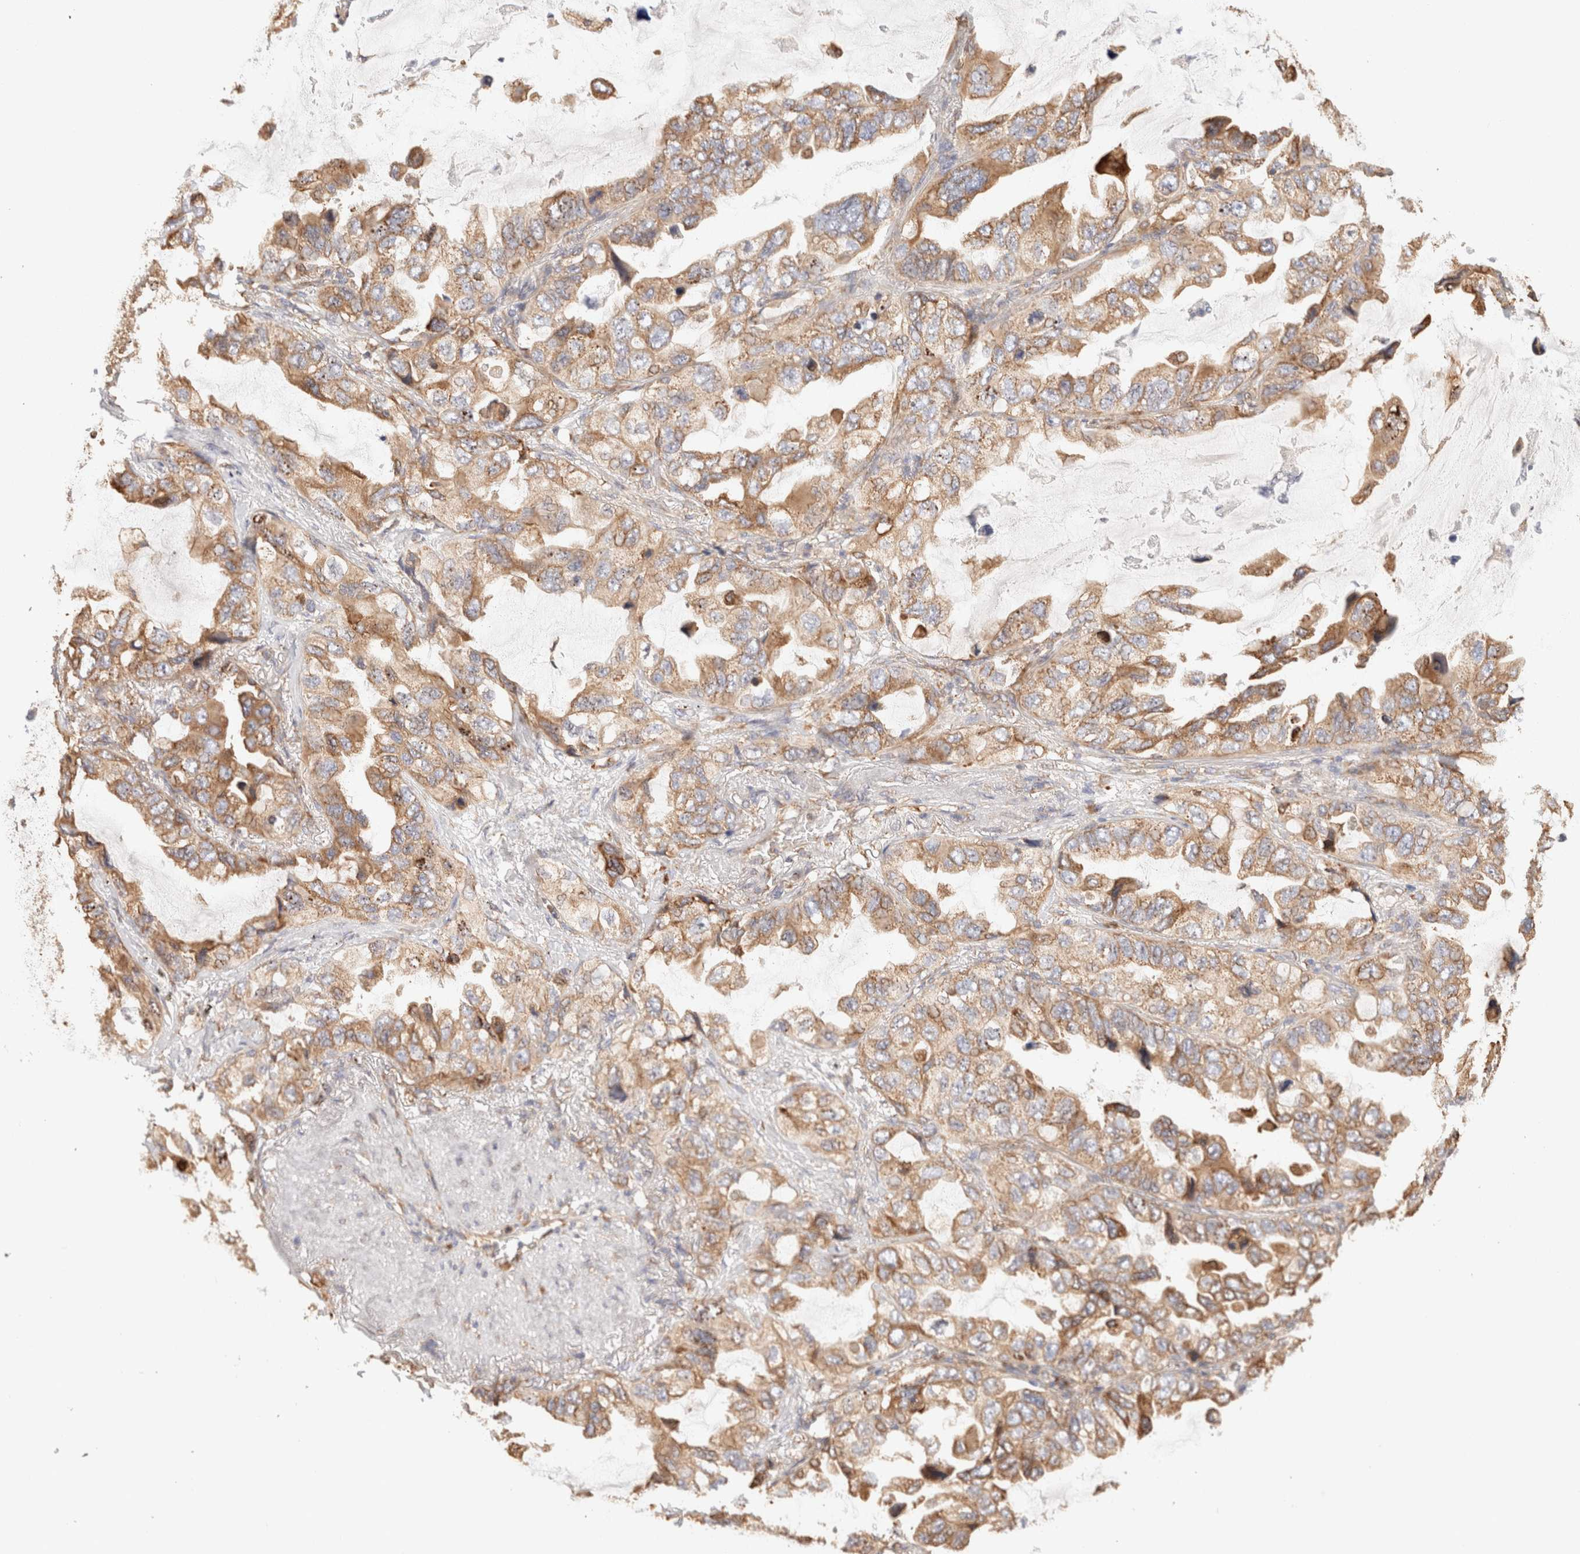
{"staining": {"intensity": "moderate", "quantity": ">75%", "location": "cytoplasmic/membranous"}, "tissue": "lung cancer", "cell_type": "Tumor cells", "image_type": "cancer", "snomed": [{"axis": "morphology", "description": "Squamous cell carcinoma, NOS"}, {"axis": "topography", "description": "Lung"}], "caption": "Tumor cells exhibit medium levels of moderate cytoplasmic/membranous expression in about >75% of cells in human lung cancer.", "gene": "FER", "patient": {"sex": "female", "age": 73}}